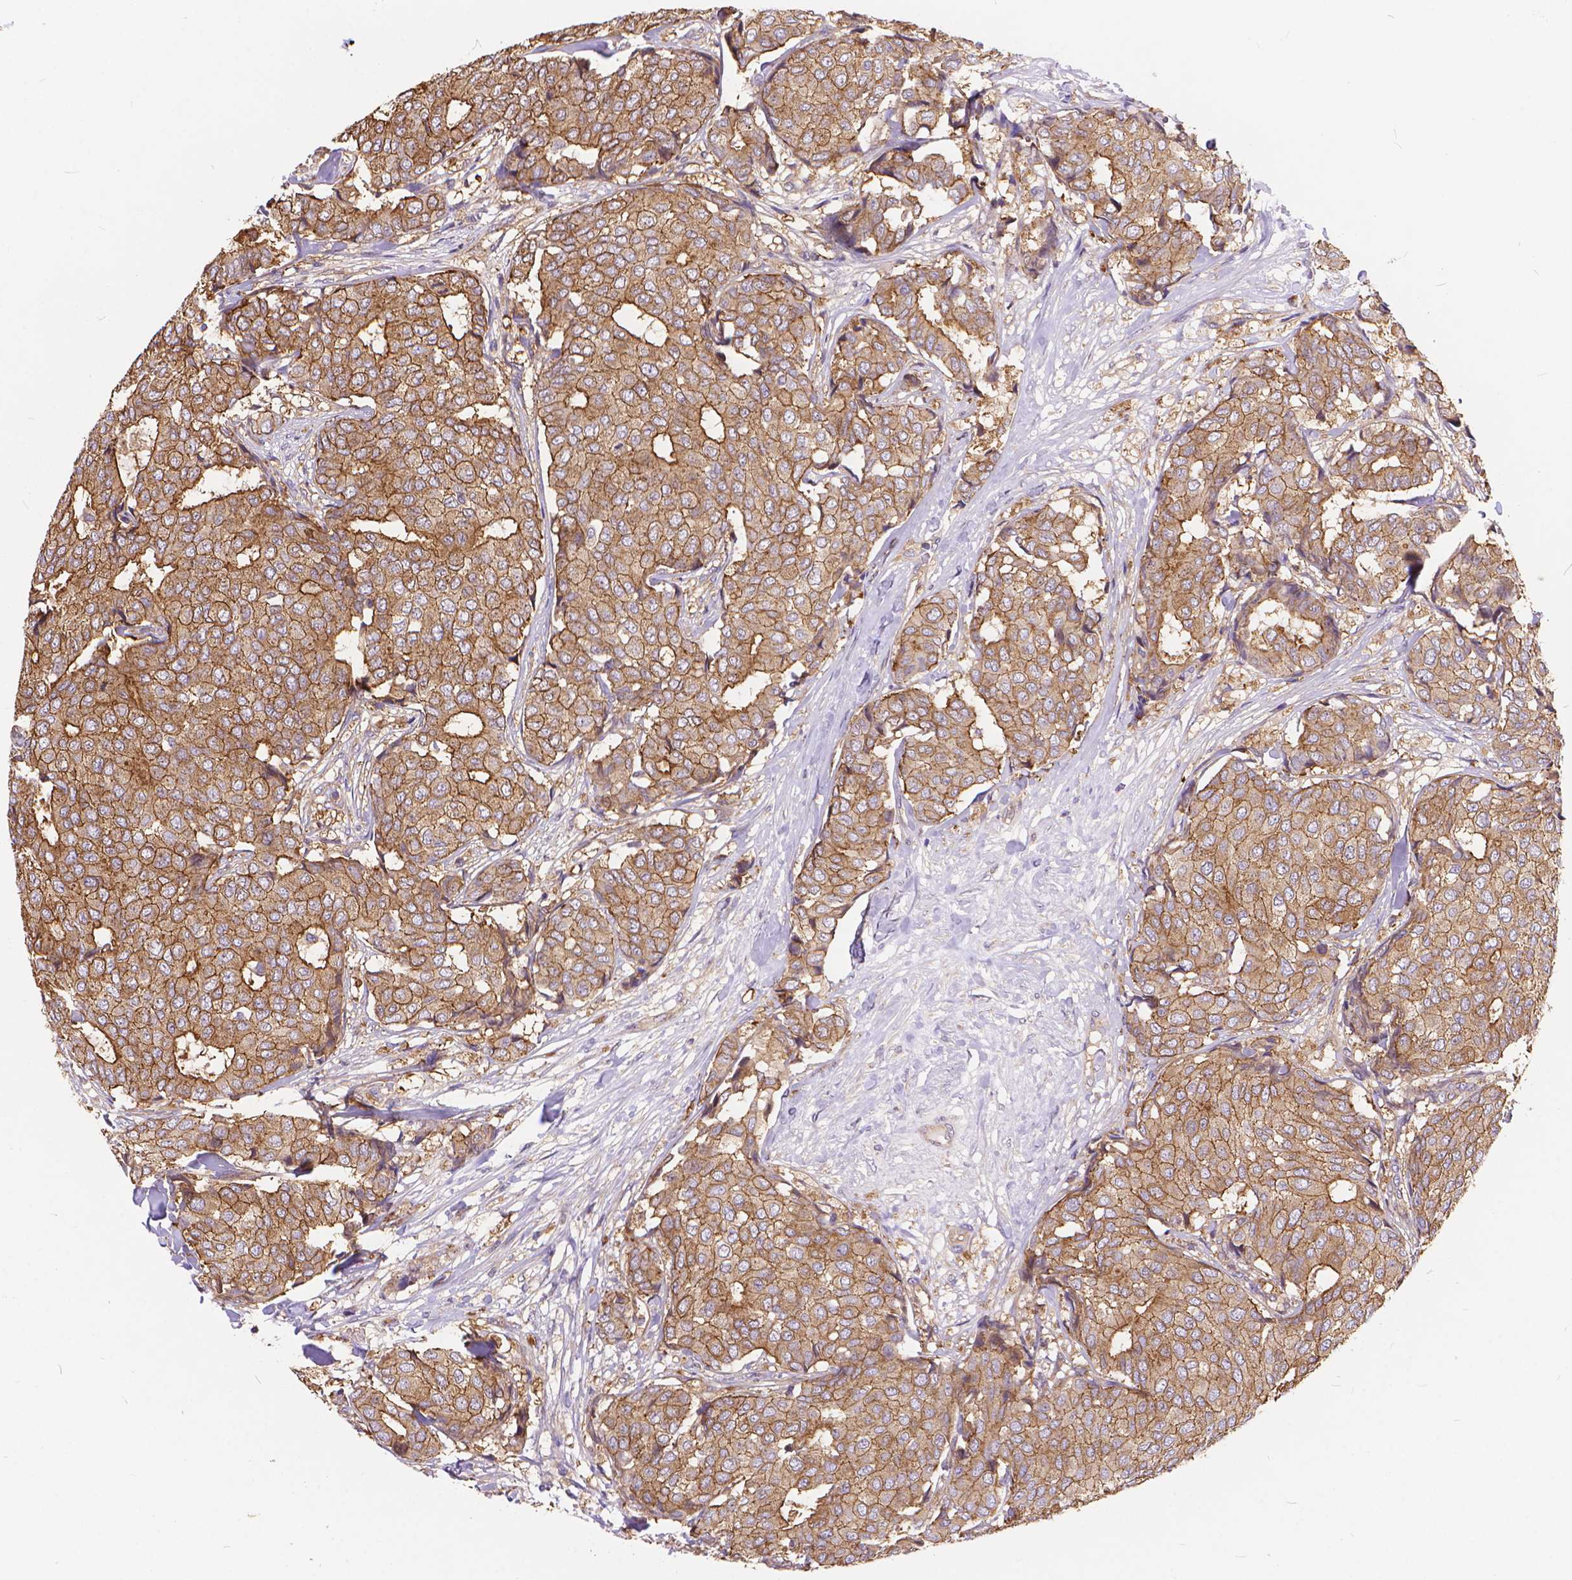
{"staining": {"intensity": "moderate", "quantity": ">75%", "location": "cytoplasmic/membranous"}, "tissue": "breast cancer", "cell_type": "Tumor cells", "image_type": "cancer", "snomed": [{"axis": "morphology", "description": "Duct carcinoma"}, {"axis": "topography", "description": "Breast"}], "caption": "Immunohistochemistry (IHC) staining of breast invasive ductal carcinoma, which demonstrates medium levels of moderate cytoplasmic/membranous positivity in approximately >75% of tumor cells indicating moderate cytoplasmic/membranous protein expression. The staining was performed using DAB (brown) for protein detection and nuclei were counterstained in hematoxylin (blue).", "gene": "ARAP1", "patient": {"sex": "female", "age": 75}}